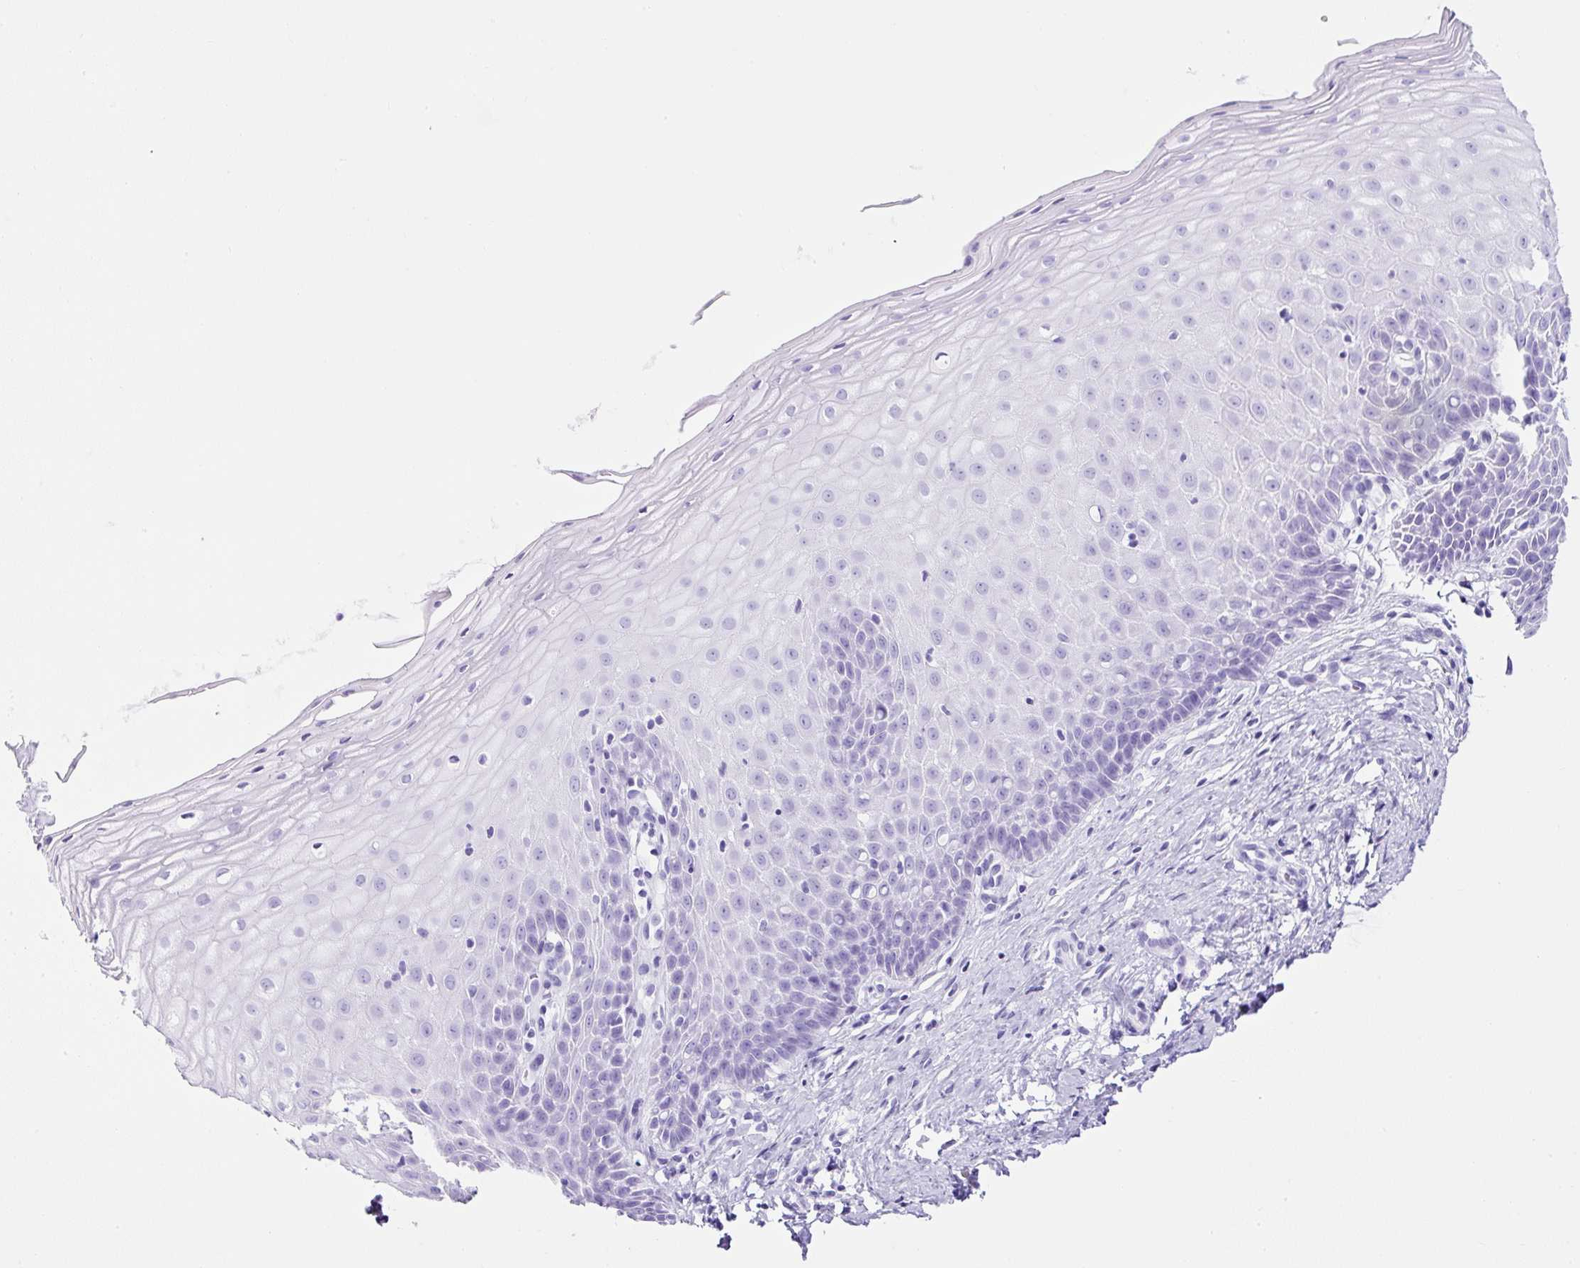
{"staining": {"intensity": "negative", "quantity": "none", "location": "none"}, "tissue": "cervix", "cell_type": "Glandular cells", "image_type": "normal", "snomed": [{"axis": "morphology", "description": "Normal tissue, NOS"}, {"axis": "topography", "description": "Cervix"}], "caption": "The immunohistochemistry (IHC) micrograph has no significant expression in glandular cells of cervix. The staining is performed using DAB brown chromogen with nuclei counter-stained in using hematoxylin.", "gene": "TMEM200B", "patient": {"sex": "female", "age": 36}}